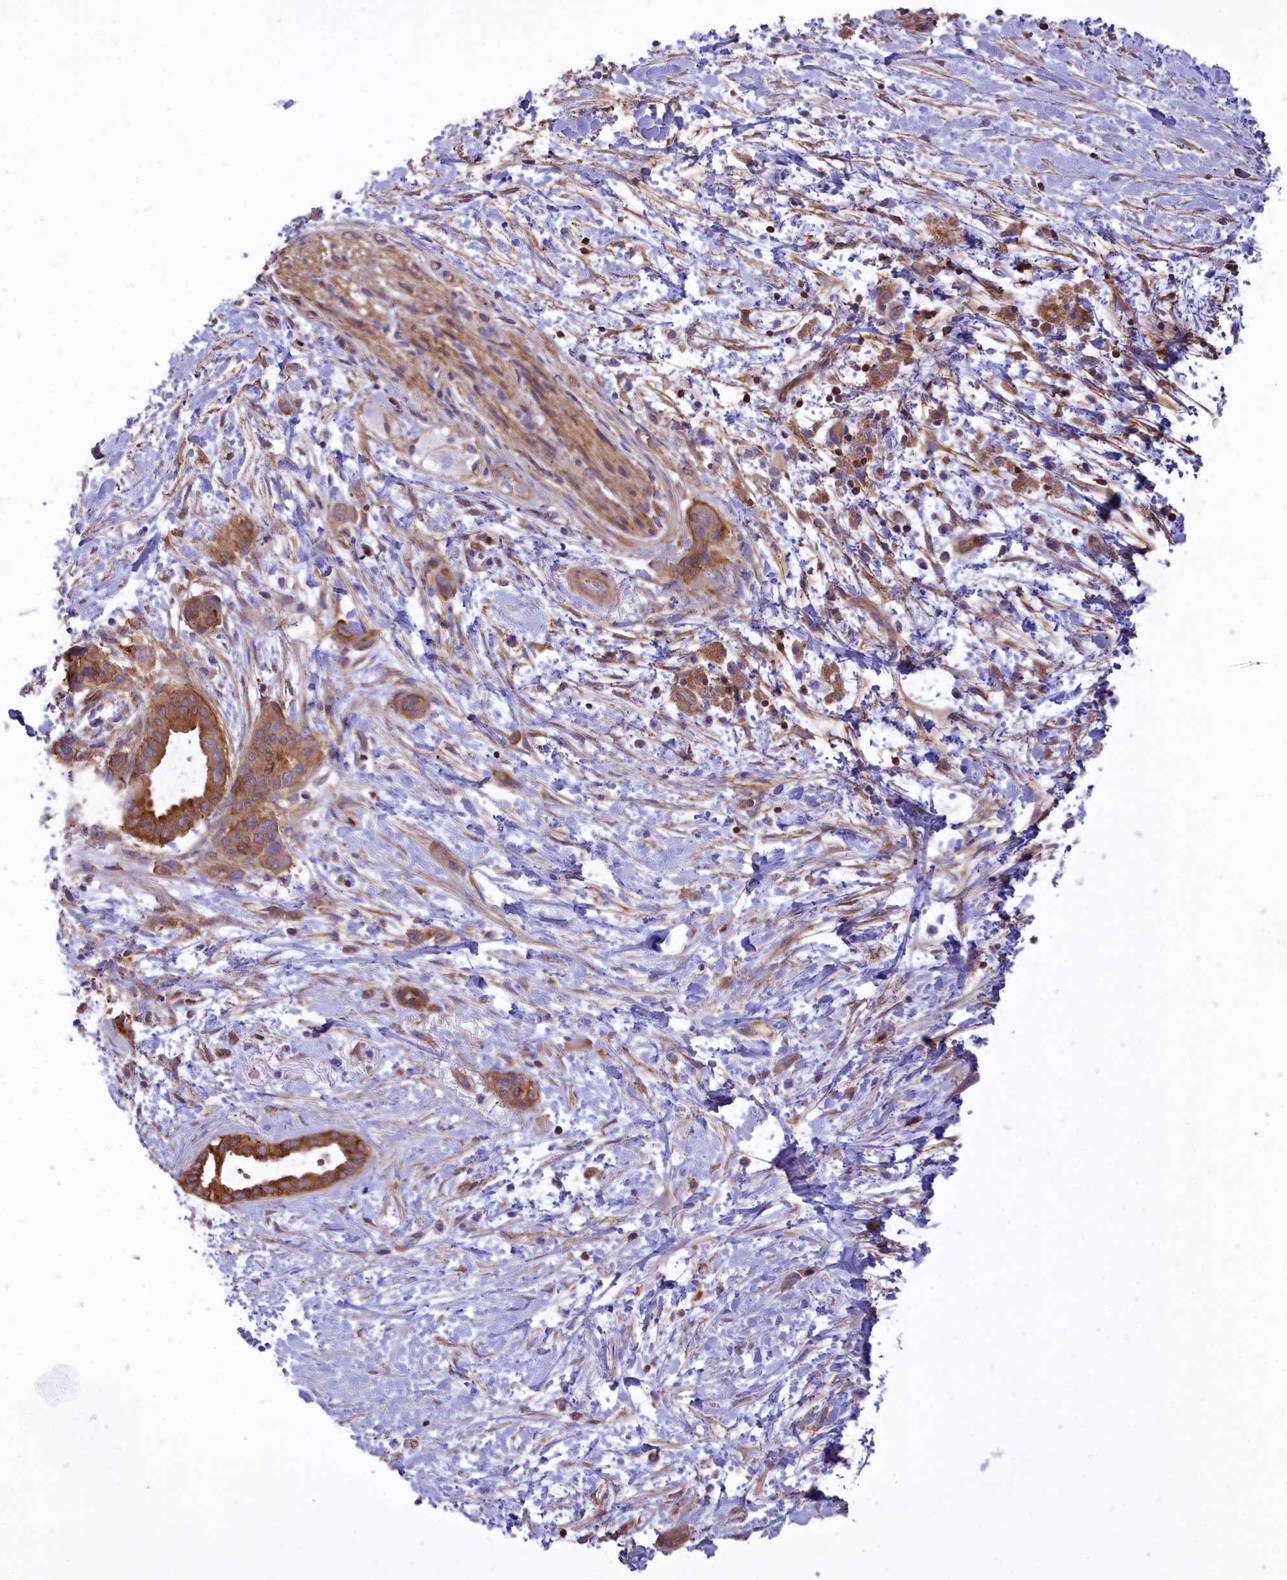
{"staining": {"intensity": "moderate", "quantity": ">75%", "location": "cytoplasmic/membranous"}, "tissue": "pancreatic cancer", "cell_type": "Tumor cells", "image_type": "cancer", "snomed": [{"axis": "morphology", "description": "Normal tissue, NOS"}, {"axis": "morphology", "description": "Adenocarcinoma, NOS"}, {"axis": "topography", "description": "Pancreas"}, {"axis": "topography", "description": "Peripheral nerve tissue"}], "caption": "Adenocarcinoma (pancreatic) stained for a protein demonstrates moderate cytoplasmic/membranous positivity in tumor cells.", "gene": "SEPTIN9", "patient": {"sex": "female", "age": 63}}